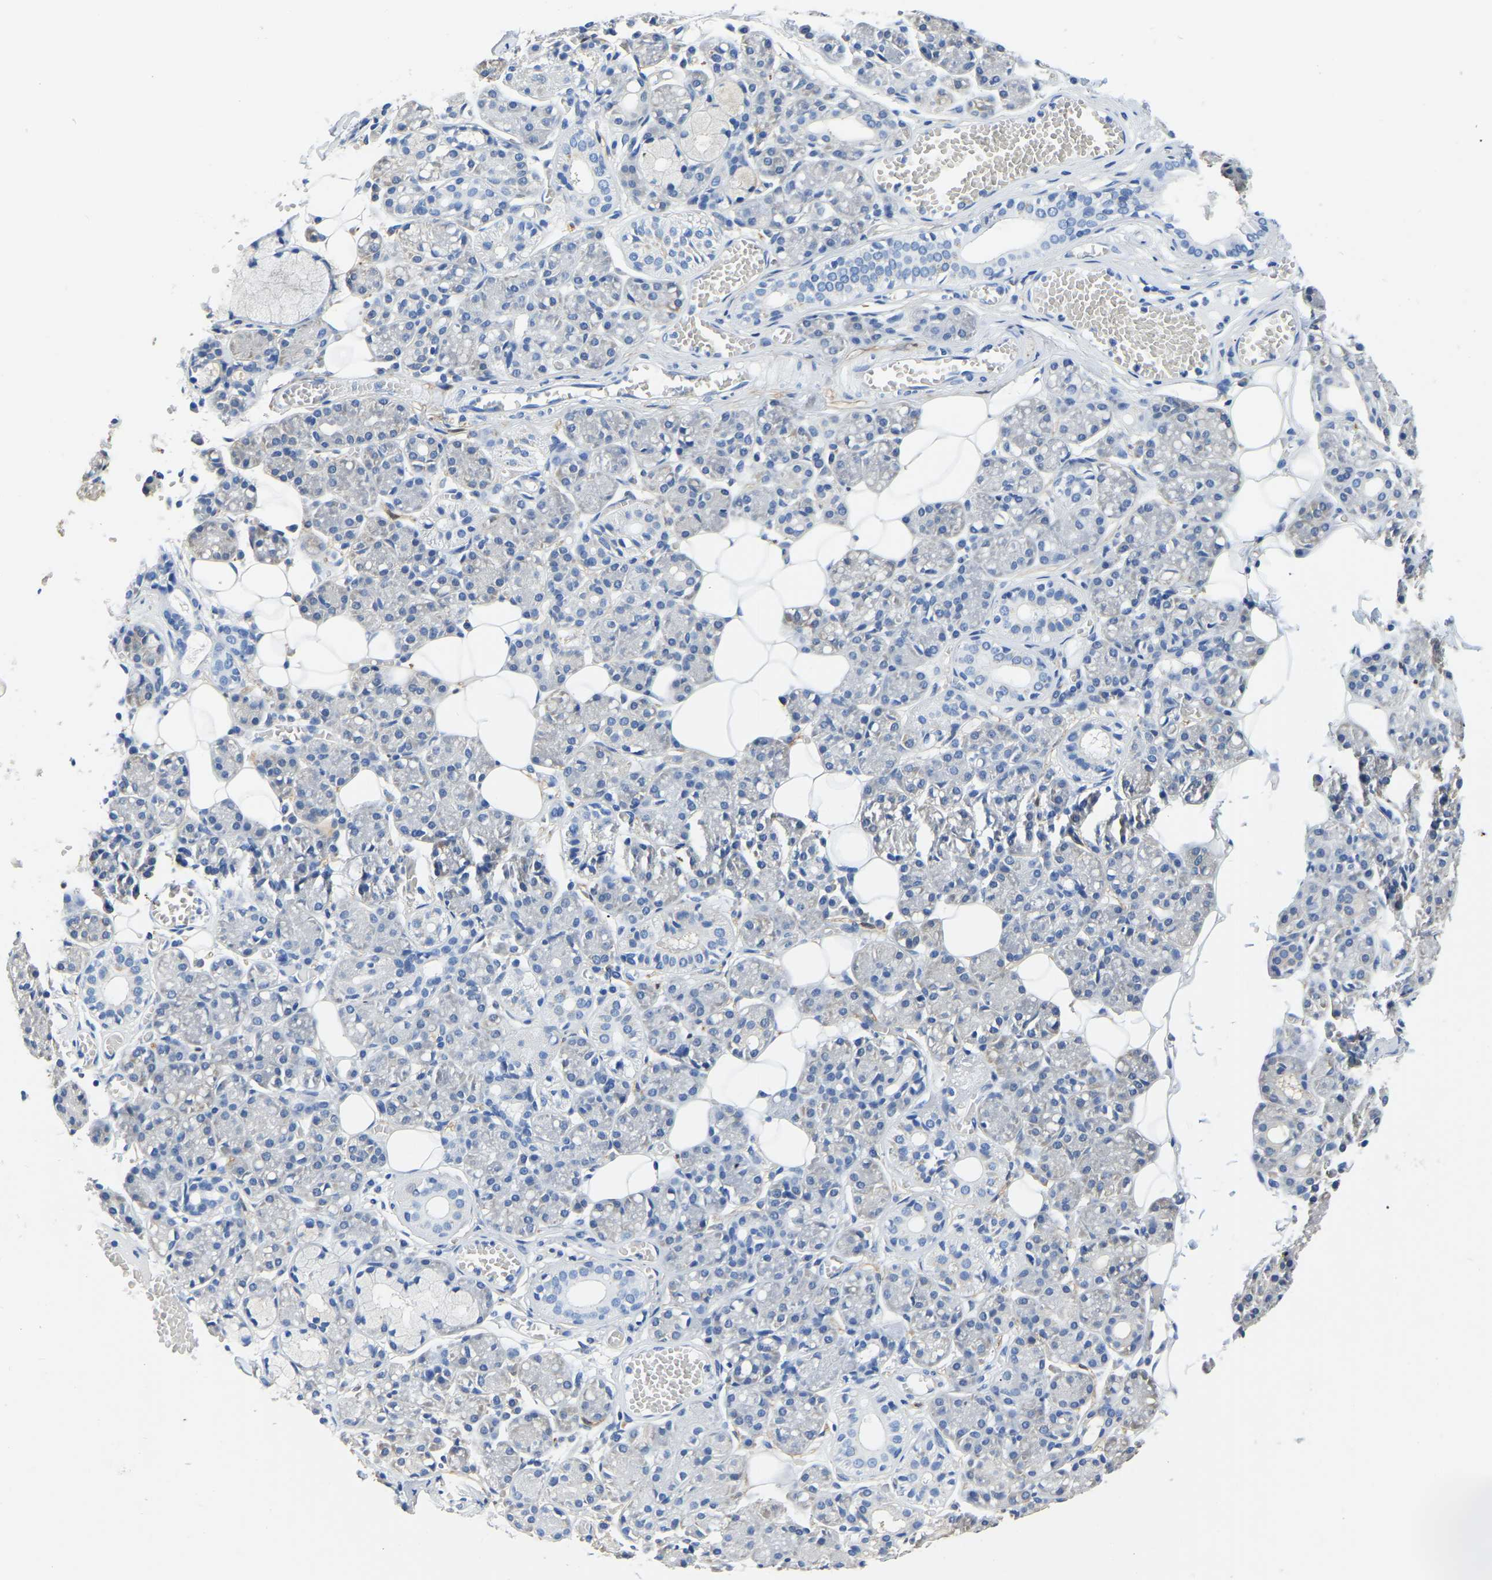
{"staining": {"intensity": "negative", "quantity": "none", "location": "none"}, "tissue": "salivary gland", "cell_type": "Glandular cells", "image_type": "normal", "snomed": [{"axis": "morphology", "description": "Normal tissue, NOS"}, {"axis": "topography", "description": "Salivary gland"}], "caption": "Immunohistochemistry micrograph of unremarkable human salivary gland stained for a protein (brown), which exhibits no expression in glandular cells. Brightfield microscopy of immunohistochemistry (IHC) stained with DAB (brown) and hematoxylin (blue), captured at high magnification.", "gene": "ZDHHC13", "patient": {"sex": "male", "age": 63}}